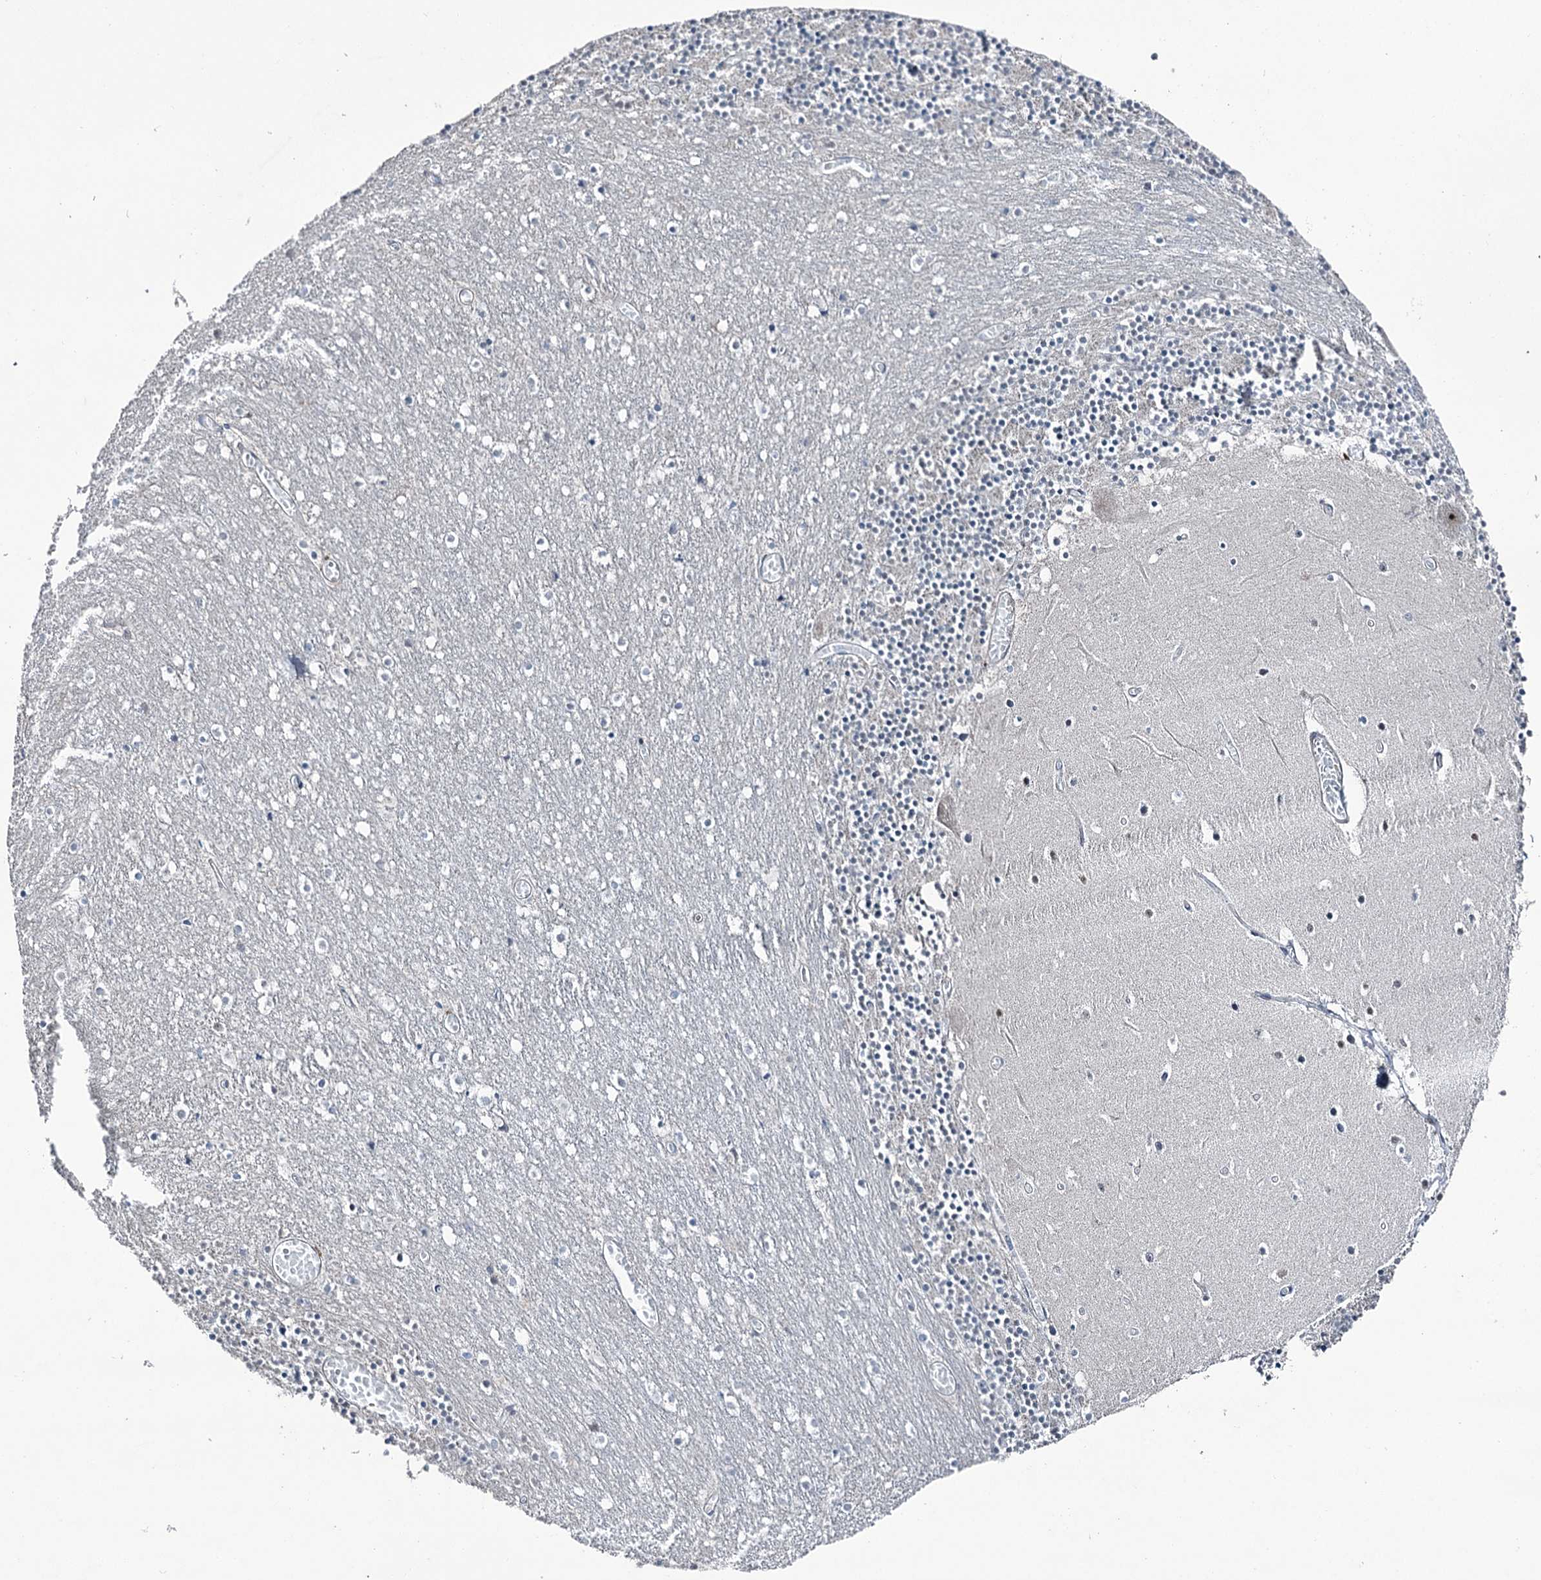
{"staining": {"intensity": "negative", "quantity": "none", "location": "none"}, "tissue": "cerebellum", "cell_type": "Cells in granular layer", "image_type": "normal", "snomed": [{"axis": "morphology", "description": "Normal tissue, NOS"}, {"axis": "topography", "description": "Cerebellum"}], "caption": "A histopathology image of human cerebellum is negative for staining in cells in granular layer. (DAB (3,3'-diaminobenzidine) IHC with hematoxylin counter stain).", "gene": "FAM120B", "patient": {"sex": "female", "age": 28}}